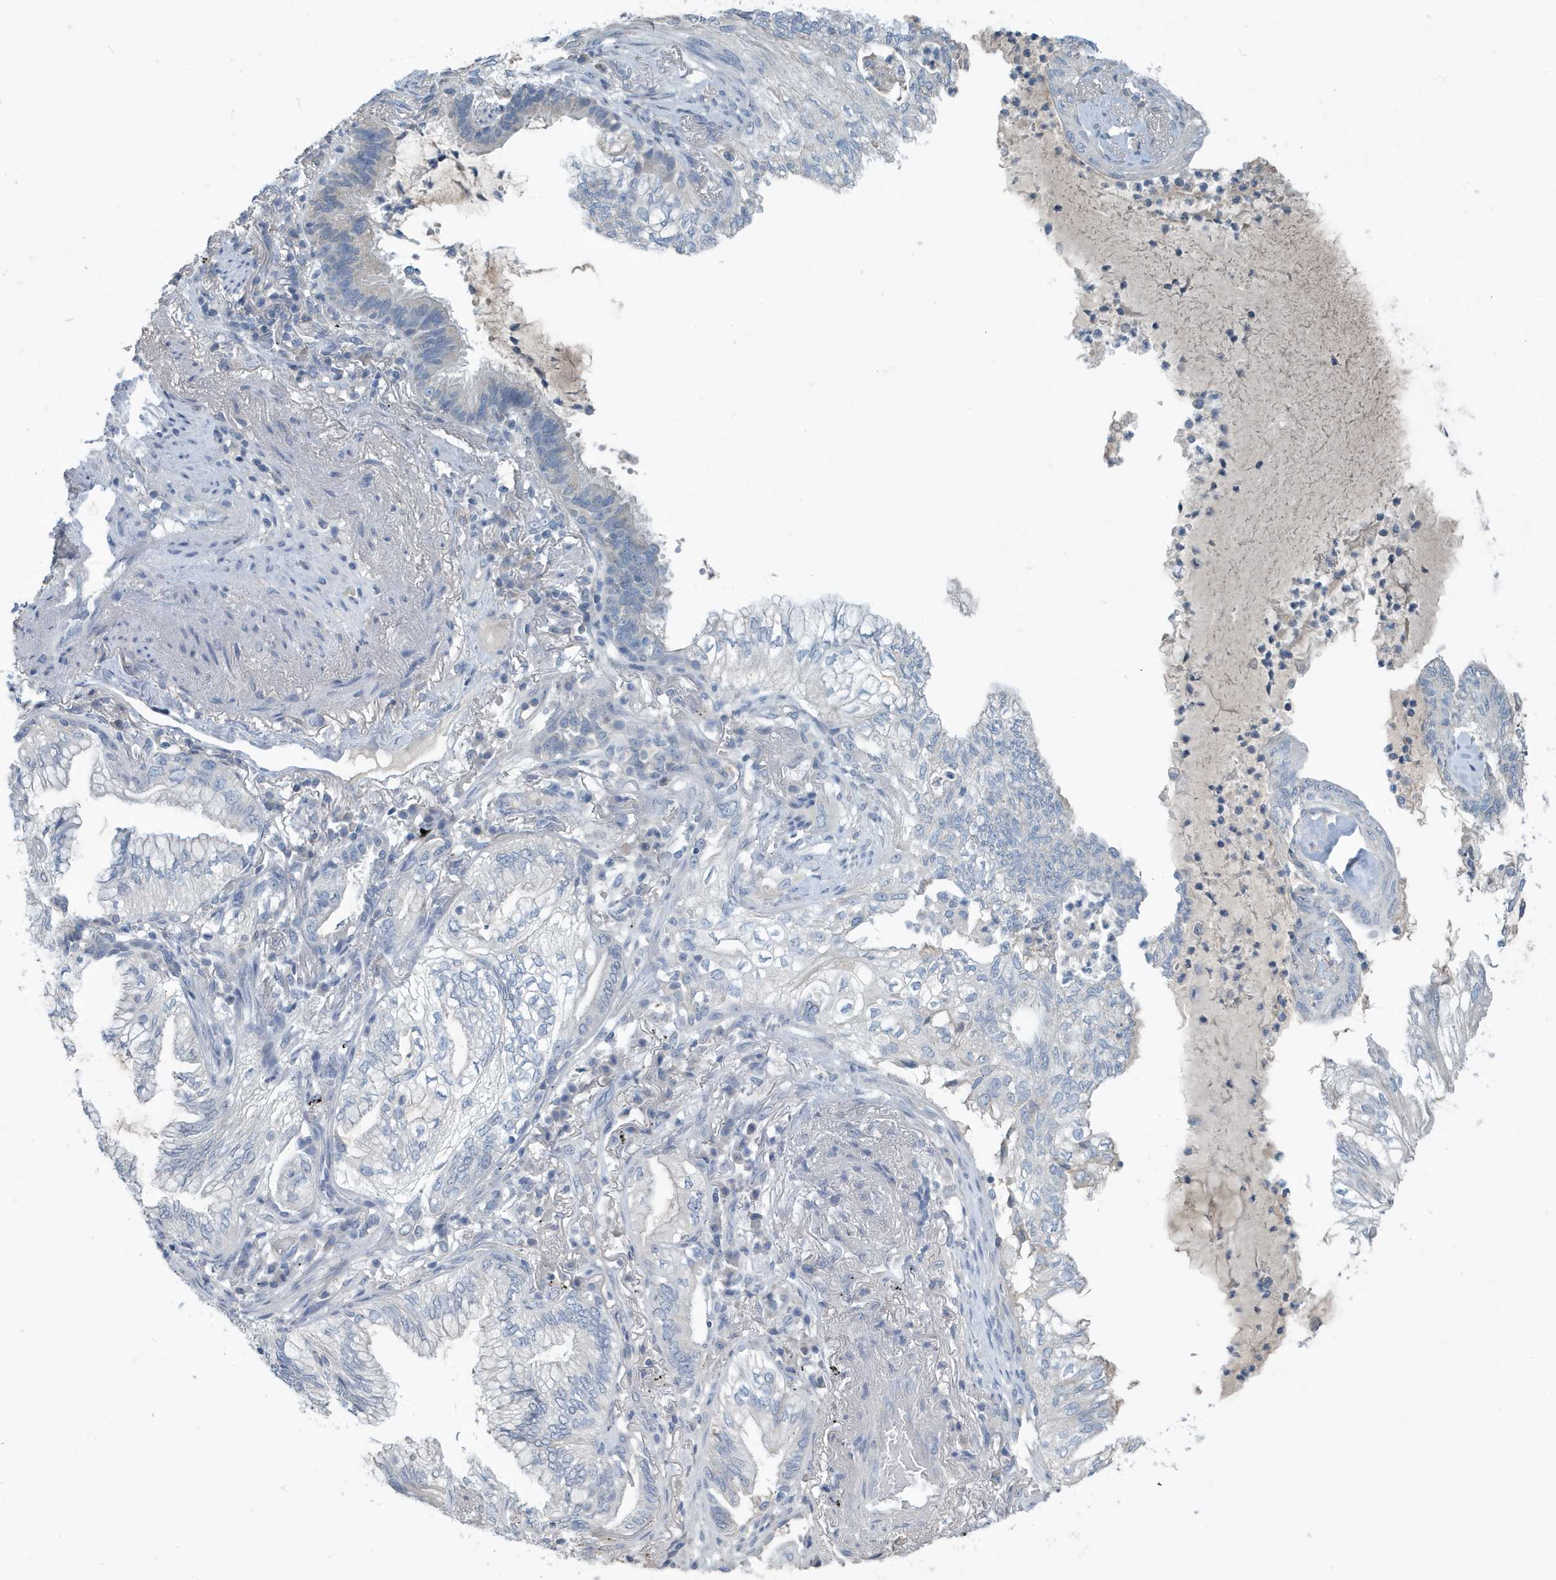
{"staining": {"intensity": "negative", "quantity": "none", "location": "none"}, "tissue": "lung cancer", "cell_type": "Tumor cells", "image_type": "cancer", "snomed": [{"axis": "morphology", "description": "Adenocarcinoma, NOS"}, {"axis": "topography", "description": "Lung"}], "caption": "An IHC image of adenocarcinoma (lung) is shown. There is no staining in tumor cells of adenocarcinoma (lung).", "gene": "UGT2B4", "patient": {"sex": "female", "age": 70}}